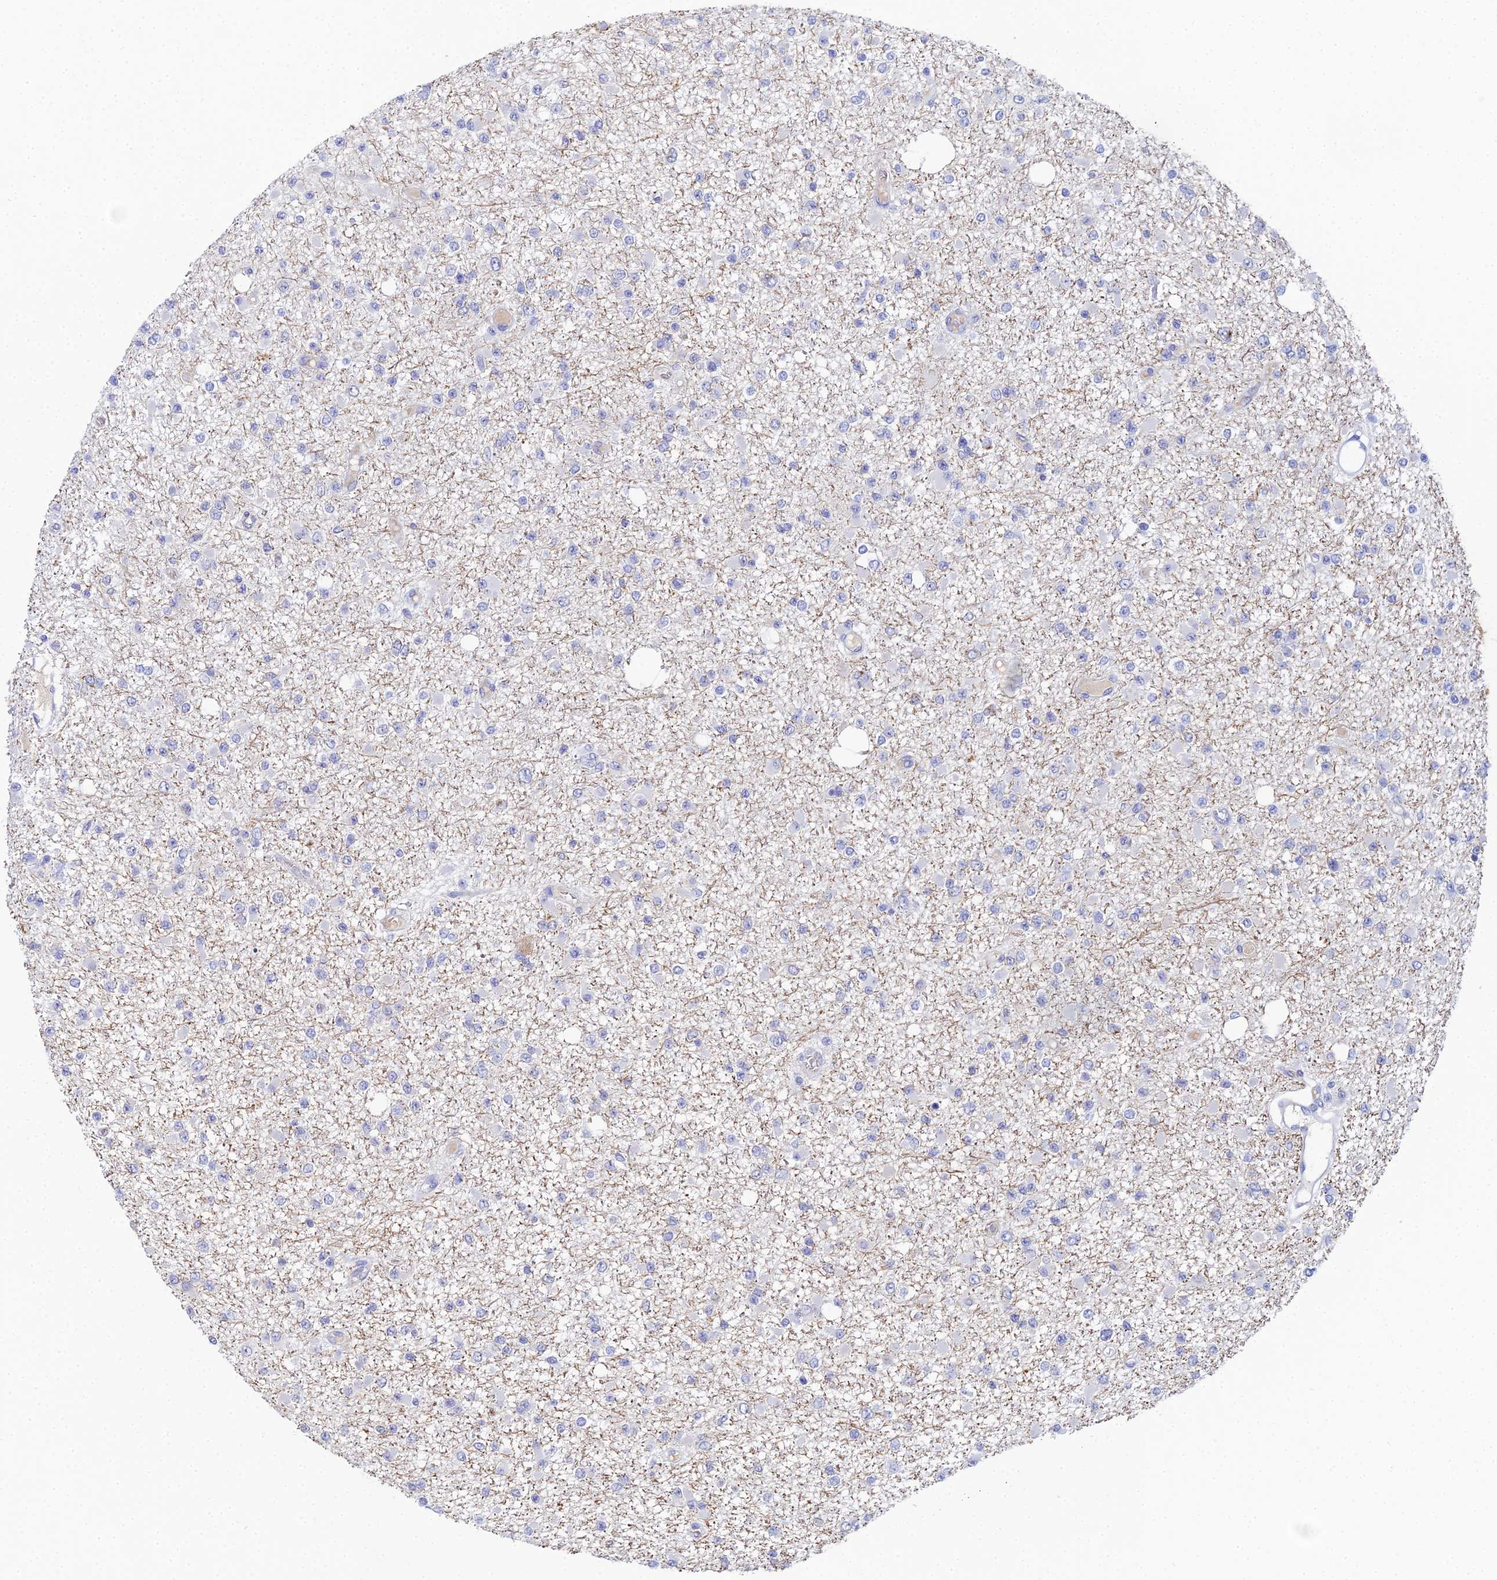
{"staining": {"intensity": "negative", "quantity": "none", "location": "none"}, "tissue": "glioma", "cell_type": "Tumor cells", "image_type": "cancer", "snomed": [{"axis": "morphology", "description": "Glioma, malignant, Low grade"}, {"axis": "topography", "description": "Brain"}], "caption": "Immunohistochemistry (IHC) micrograph of human glioma stained for a protein (brown), which shows no positivity in tumor cells.", "gene": "PLPP4", "patient": {"sex": "female", "age": 22}}